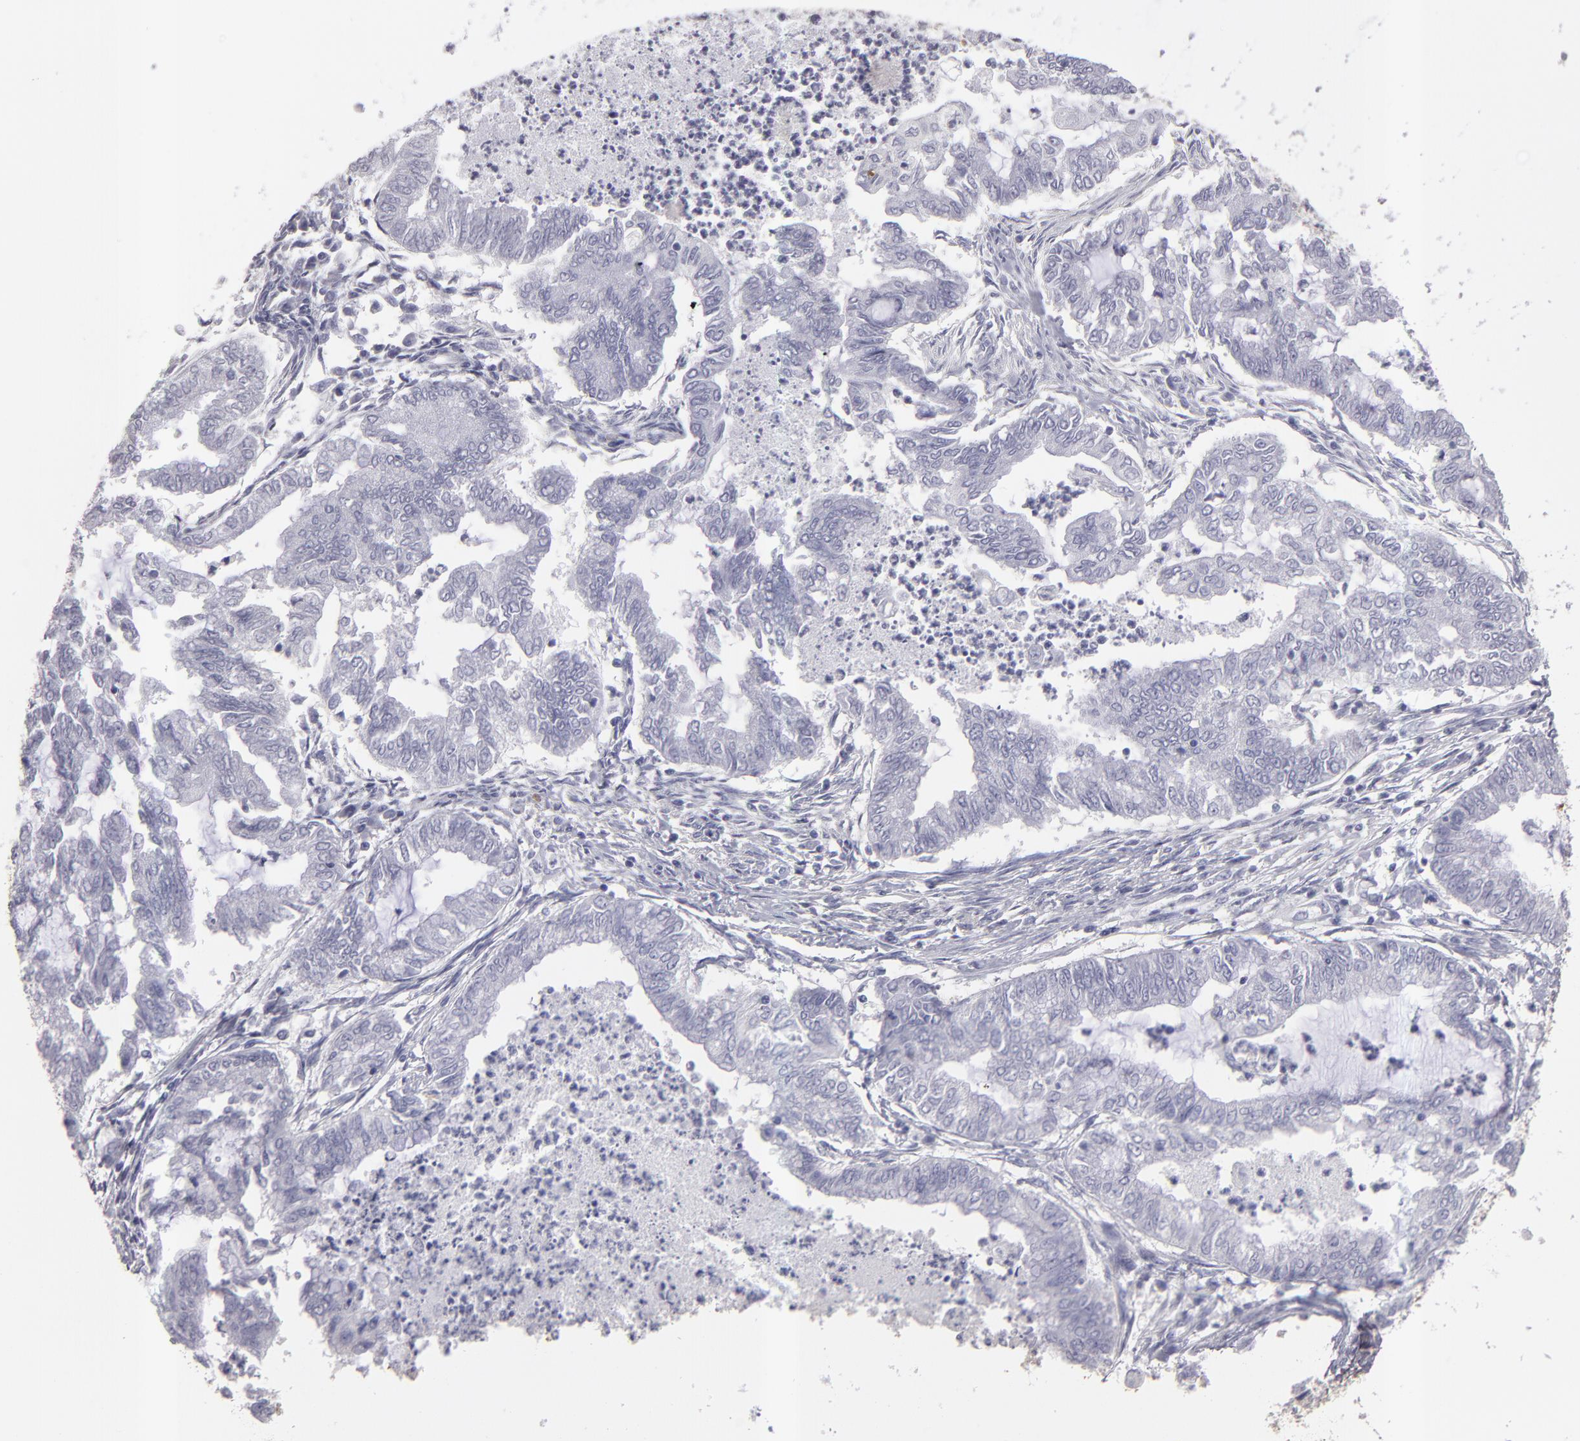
{"staining": {"intensity": "negative", "quantity": "none", "location": "none"}, "tissue": "endometrial cancer", "cell_type": "Tumor cells", "image_type": "cancer", "snomed": [{"axis": "morphology", "description": "Adenocarcinoma, NOS"}, {"axis": "topography", "description": "Endometrium"}], "caption": "The micrograph demonstrates no staining of tumor cells in endometrial adenocarcinoma.", "gene": "ABCC4", "patient": {"sex": "female", "age": 79}}